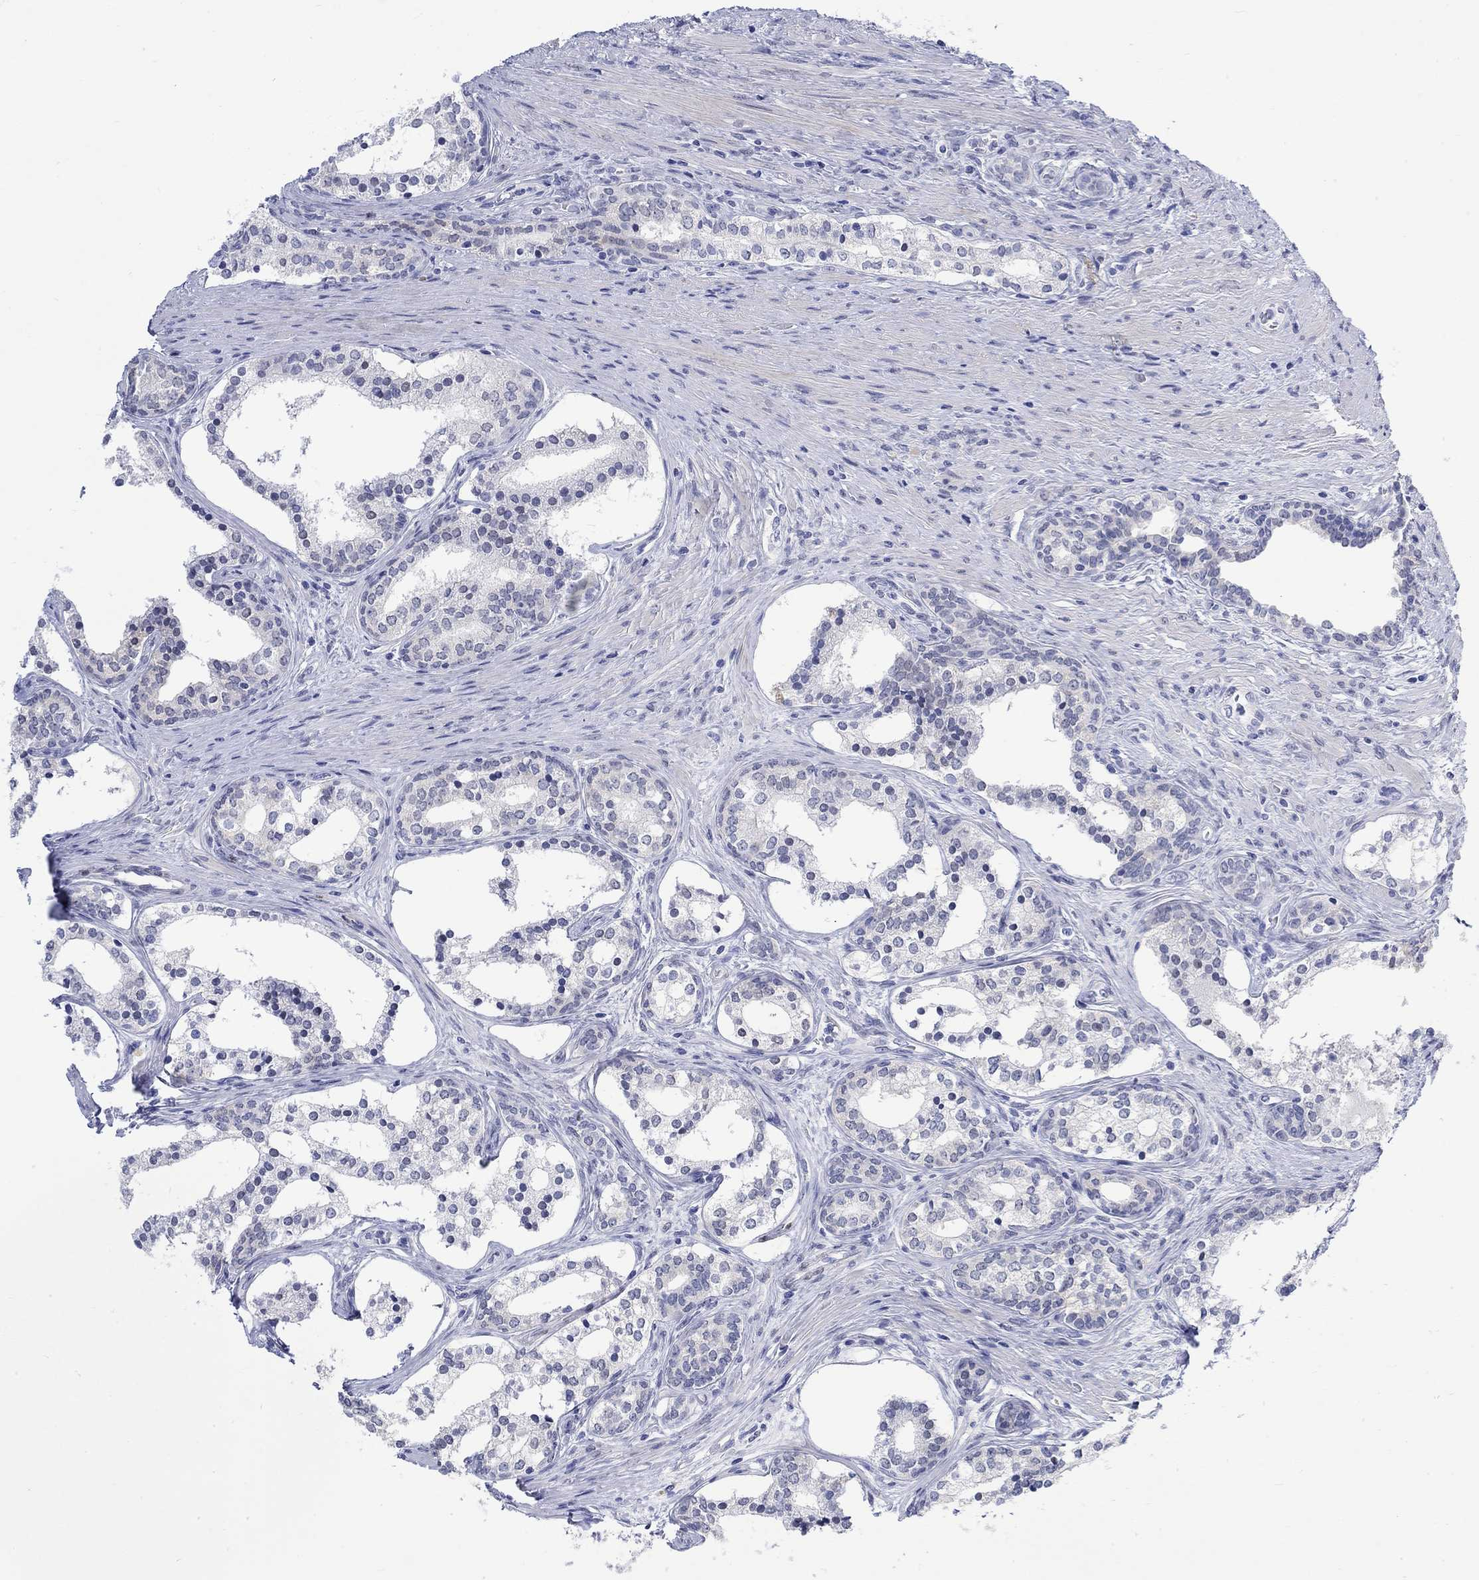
{"staining": {"intensity": "negative", "quantity": "none", "location": "none"}, "tissue": "prostate cancer", "cell_type": "Tumor cells", "image_type": "cancer", "snomed": [{"axis": "morphology", "description": "Adenocarcinoma, NOS"}, {"axis": "morphology", "description": "Adenocarcinoma, High grade"}, {"axis": "topography", "description": "Prostate"}], "caption": "Adenocarcinoma (prostate) was stained to show a protein in brown. There is no significant expression in tumor cells. The staining was performed using DAB to visualize the protein expression in brown, while the nuclei were stained in blue with hematoxylin (Magnification: 20x).", "gene": "MSI1", "patient": {"sex": "male", "age": 61}}